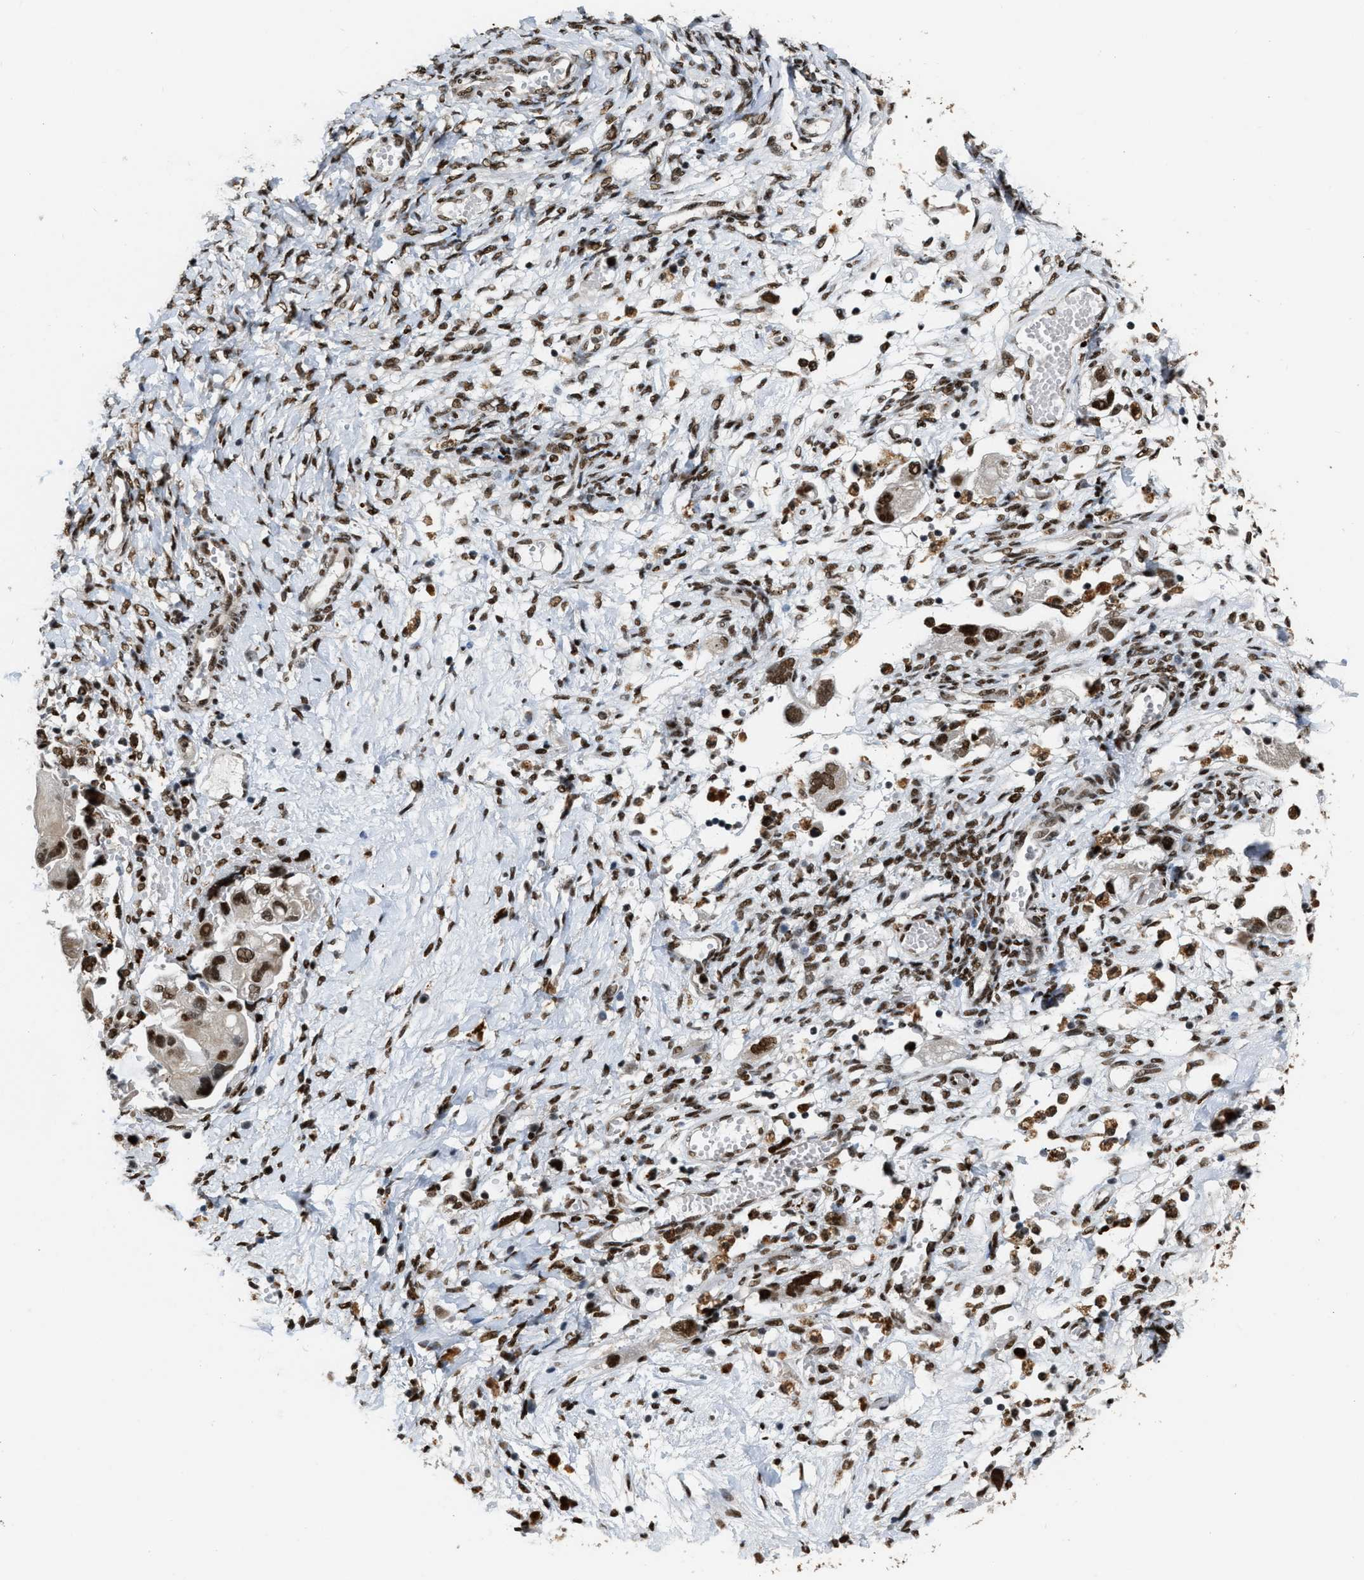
{"staining": {"intensity": "strong", "quantity": ">75%", "location": "cytoplasmic/membranous,nuclear"}, "tissue": "ovarian cancer", "cell_type": "Tumor cells", "image_type": "cancer", "snomed": [{"axis": "morphology", "description": "Carcinoma, NOS"}, {"axis": "morphology", "description": "Cystadenocarcinoma, serous, NOS"}, {"axis": "topography", "description": "Ovary"}], "caption": "Protein staining of ovarian cancer tissue shows strong cytoplasmic/membranous and nuclear positivity in approximately >75% of tumor cells.", "gene": "NUMA1", "patient": {"sex": "female", "age": 69}}